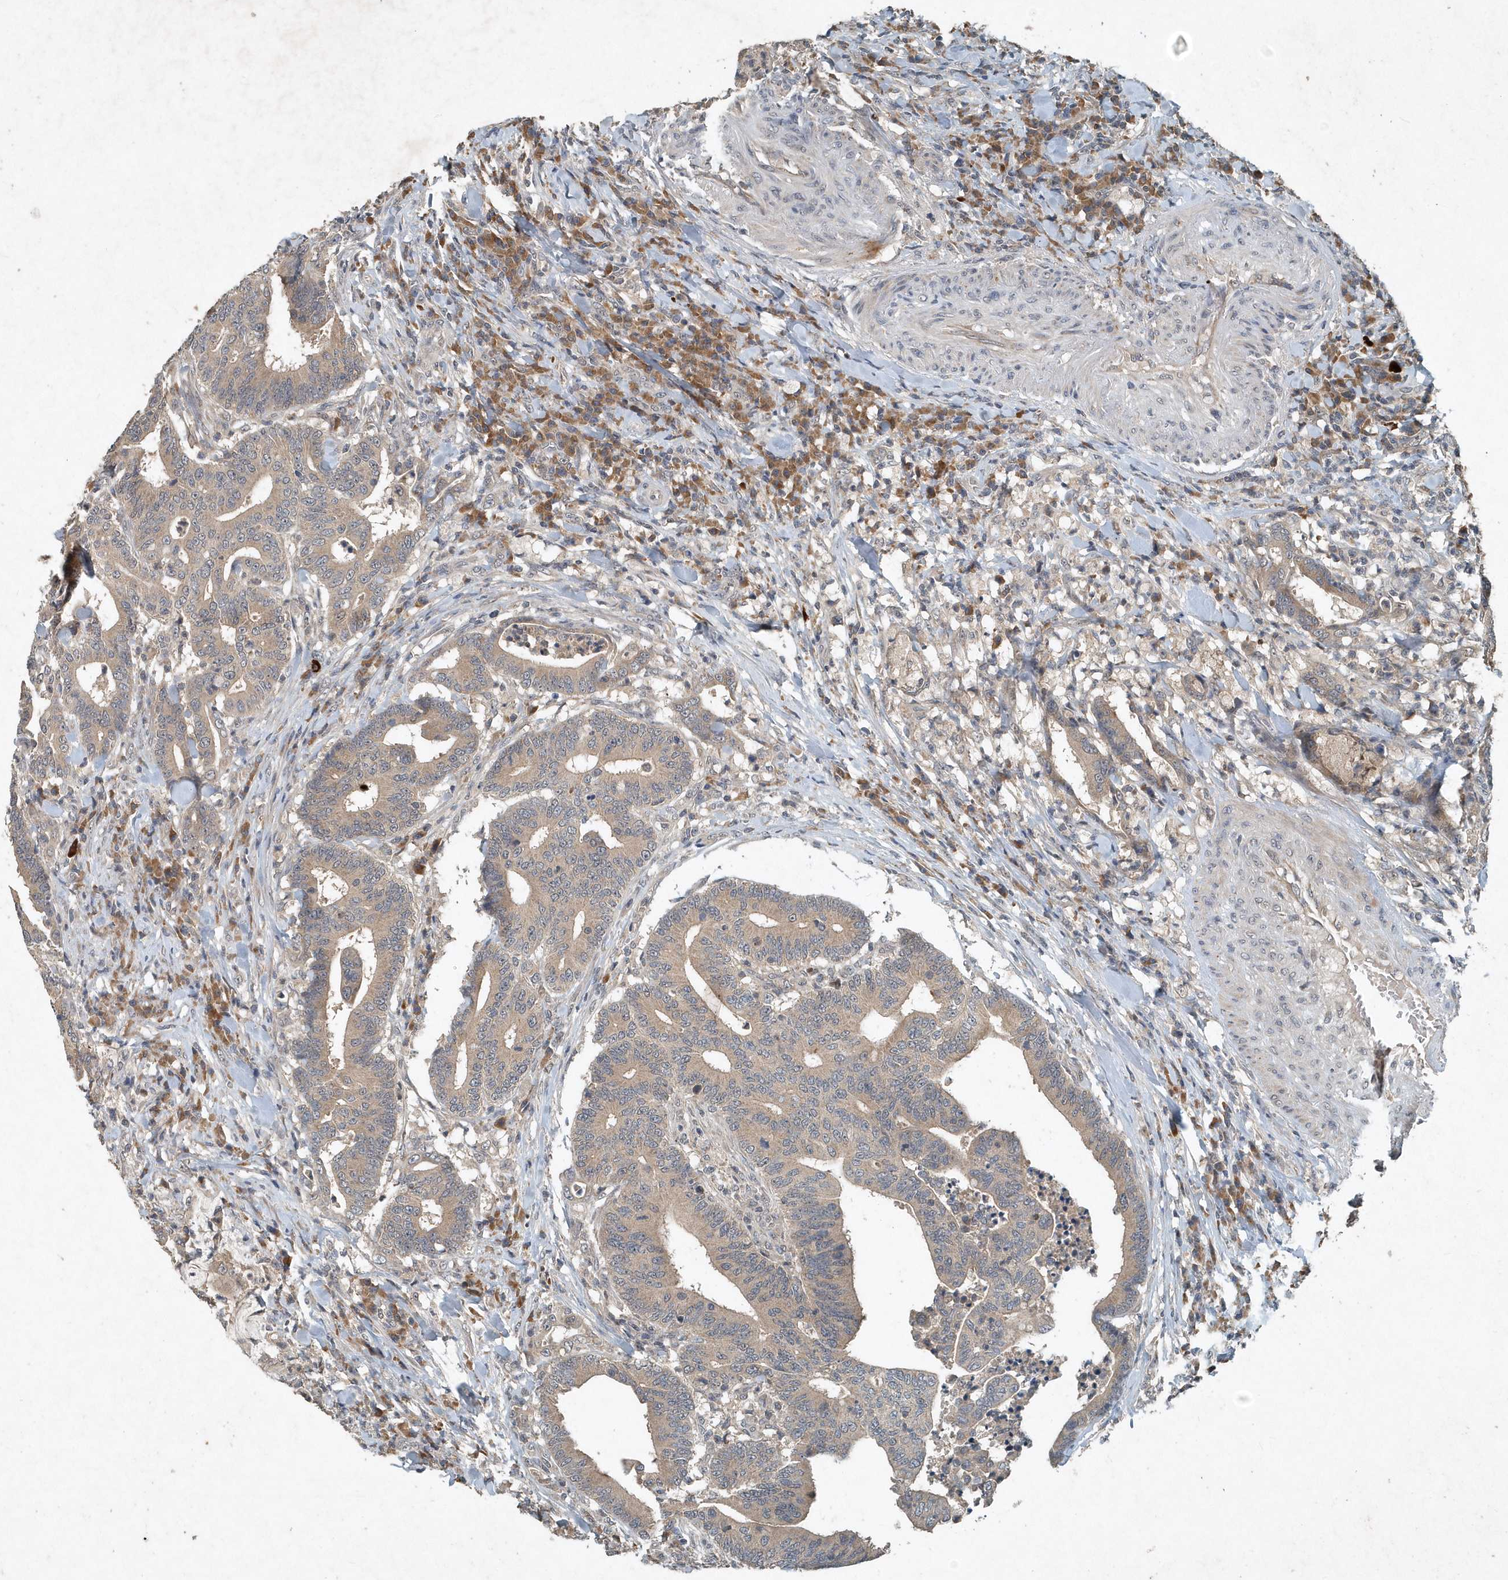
{"staining": {"intensity": "weak", "quantity": ">75%", "location": "cytoplasmic/membranous"}, "tissue": "colorectal cancer", "cell_type": "Tumor cells", "image_type": "cancer", "snomed": [{"axis": "morphology", "description": "Adenocarcinoma, NOS"}, {"axis": "topography", "description": "Colon"}], "caption": "DAB immunohistochemical staining of human colorectal adenocarcinoma shows weak cytoplasmic/membranous protein expression in approximately >75% of tumor cells.", "gene": "SCFD2", "patient": {"sex": "female", "age": 66}}